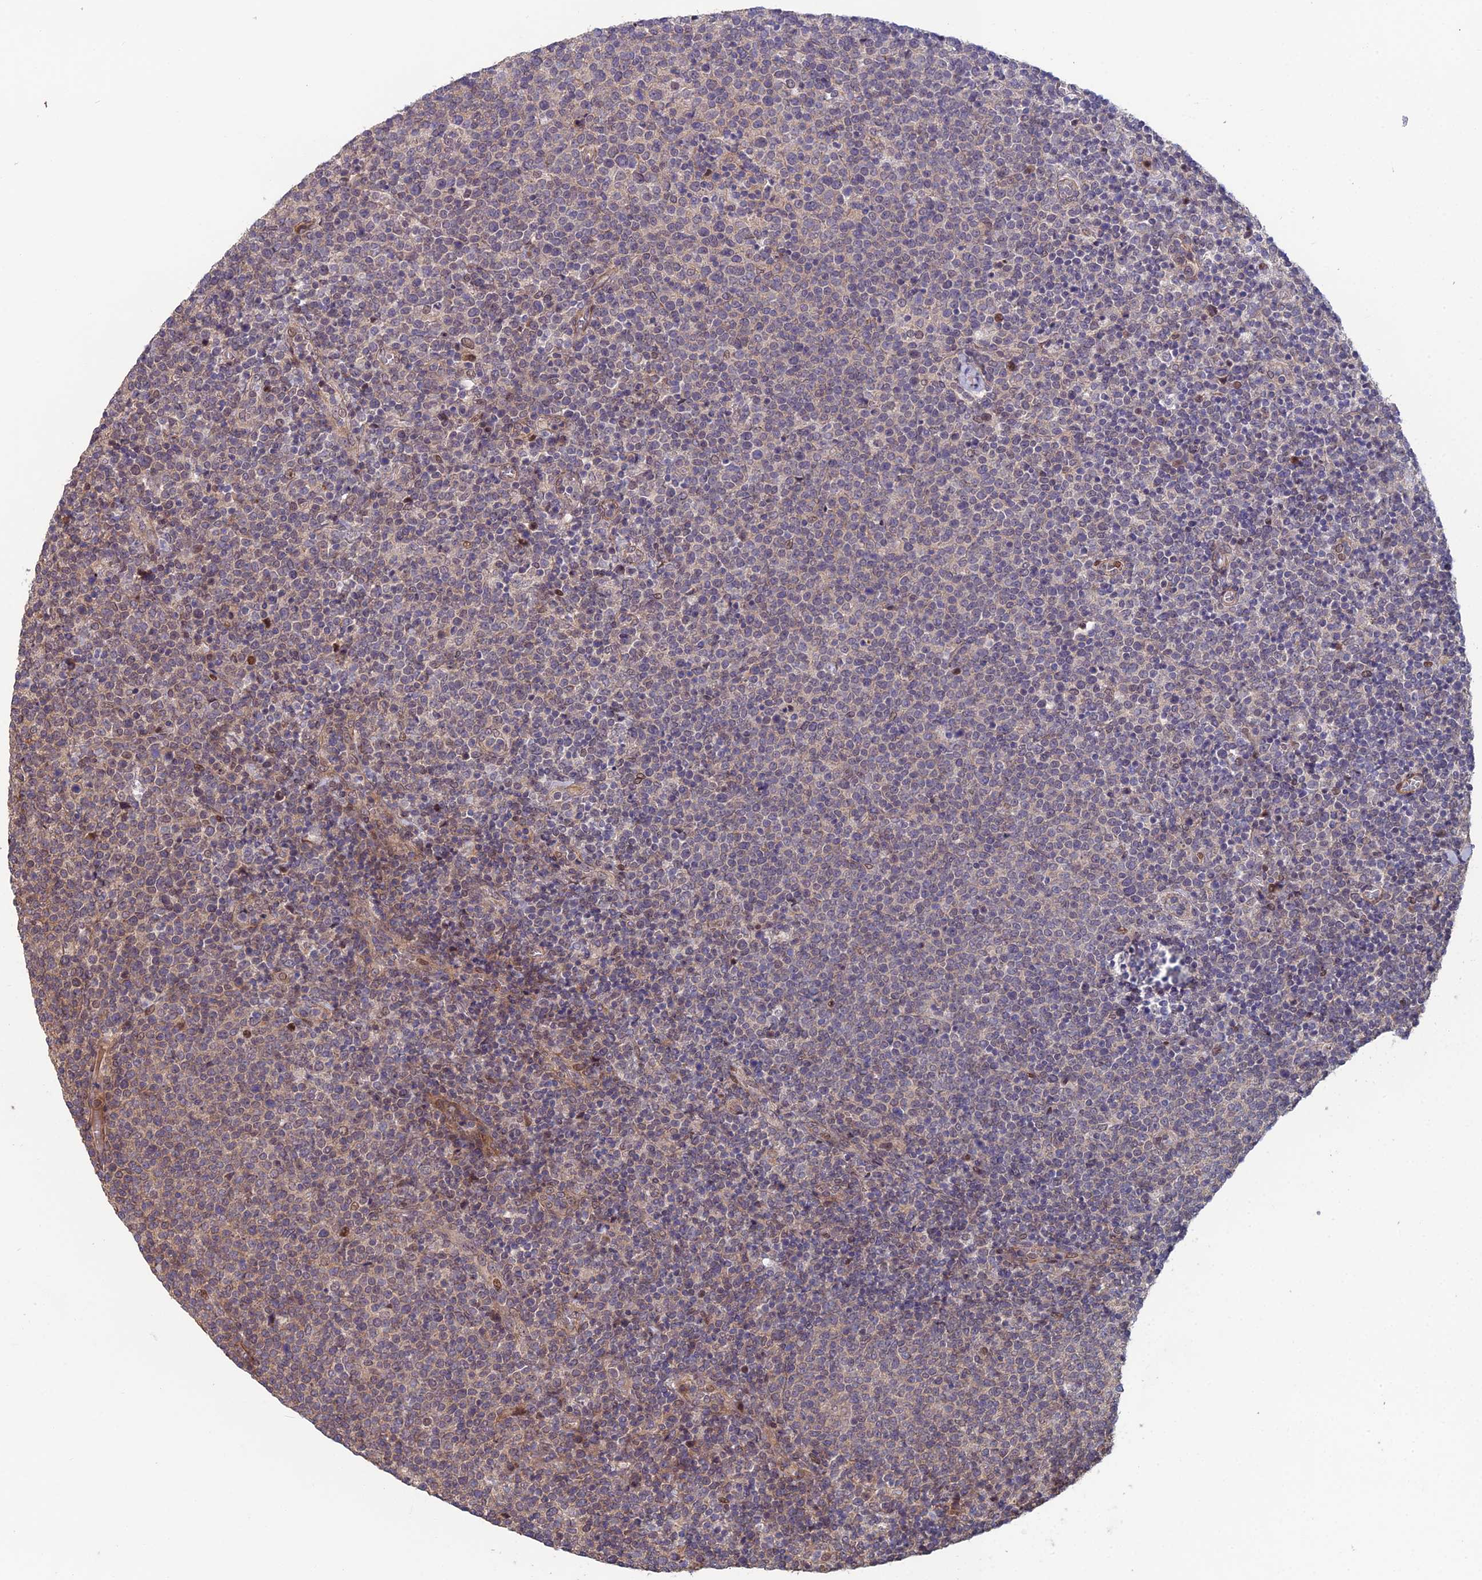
{"staining": {"intensity": "negative", "quantity": "none", "location": "none"}, "tissue": "lymphoma", "cell_type": "Tumor cells", "image_type": "cancer", "snomed": [{"axis": "morphology", "description": "Malignant lymphoma, non-Hodgkin's type, High grade"}, {"axis": "topography", "description": "Lymph node"}], "caption": "Immunohistochemical staining of high-grade malignant lymphoma, non-Hodgkin's type reveals no significant staining in tumor cells.", "gene": "CCDC183", "patient": {"sex": "male", "age": 61}}